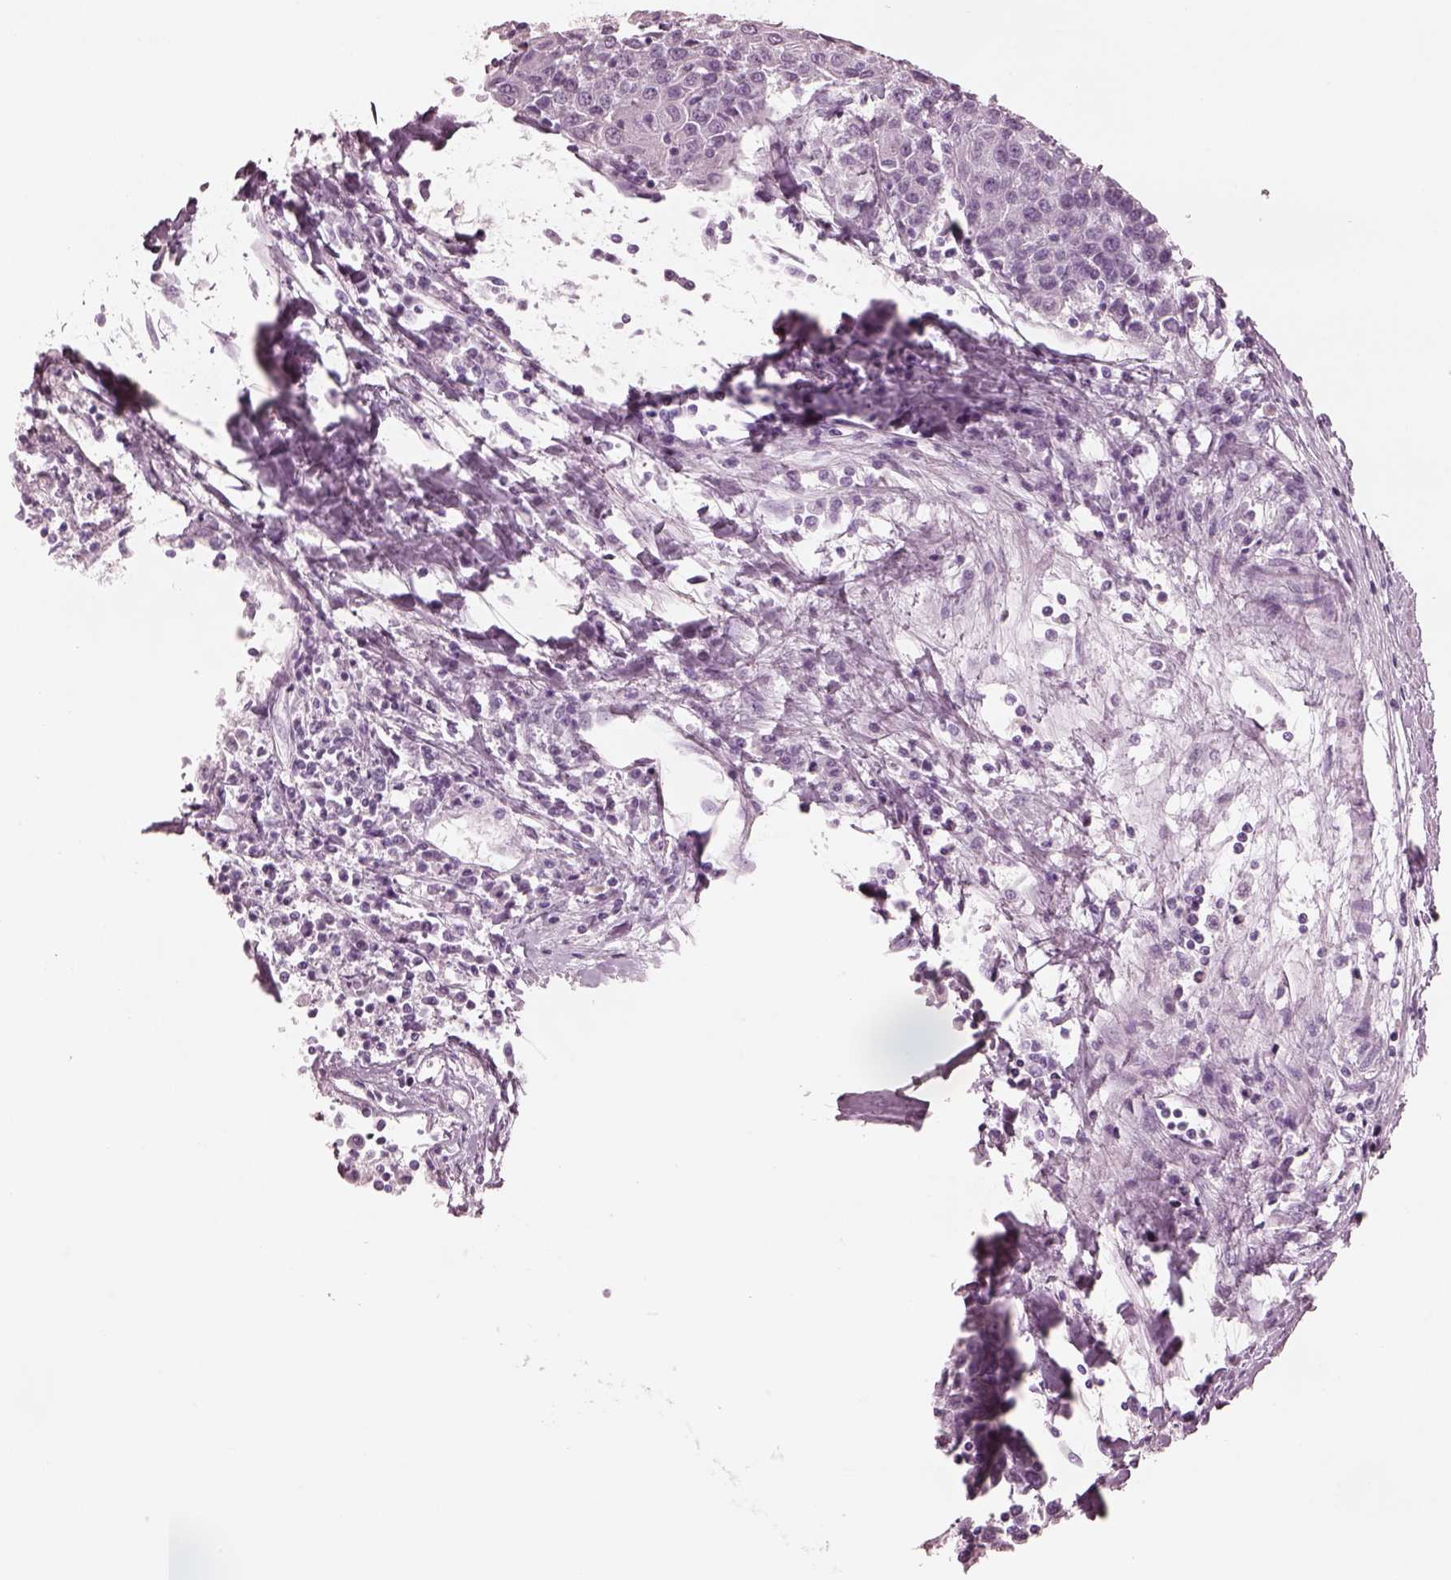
{"staining": {"intensity": "negative", "quantity": "none", "location": "none"}, "tissue": "urothelial cancer", "cell_type": "Tumor cells", "image_type": "cancer", "snomed": [{"axis": "morphology", "description": "Urothelial carcinoma, High grade"}, {"axis": "topography", "description": "Urinary bladder"}], "caption": "Tumor cells are negative for brown protein staining in high-grade urothelial carcinoma.", "gene": "CSH1", "patient": {"sex": "female", "age": 85}}